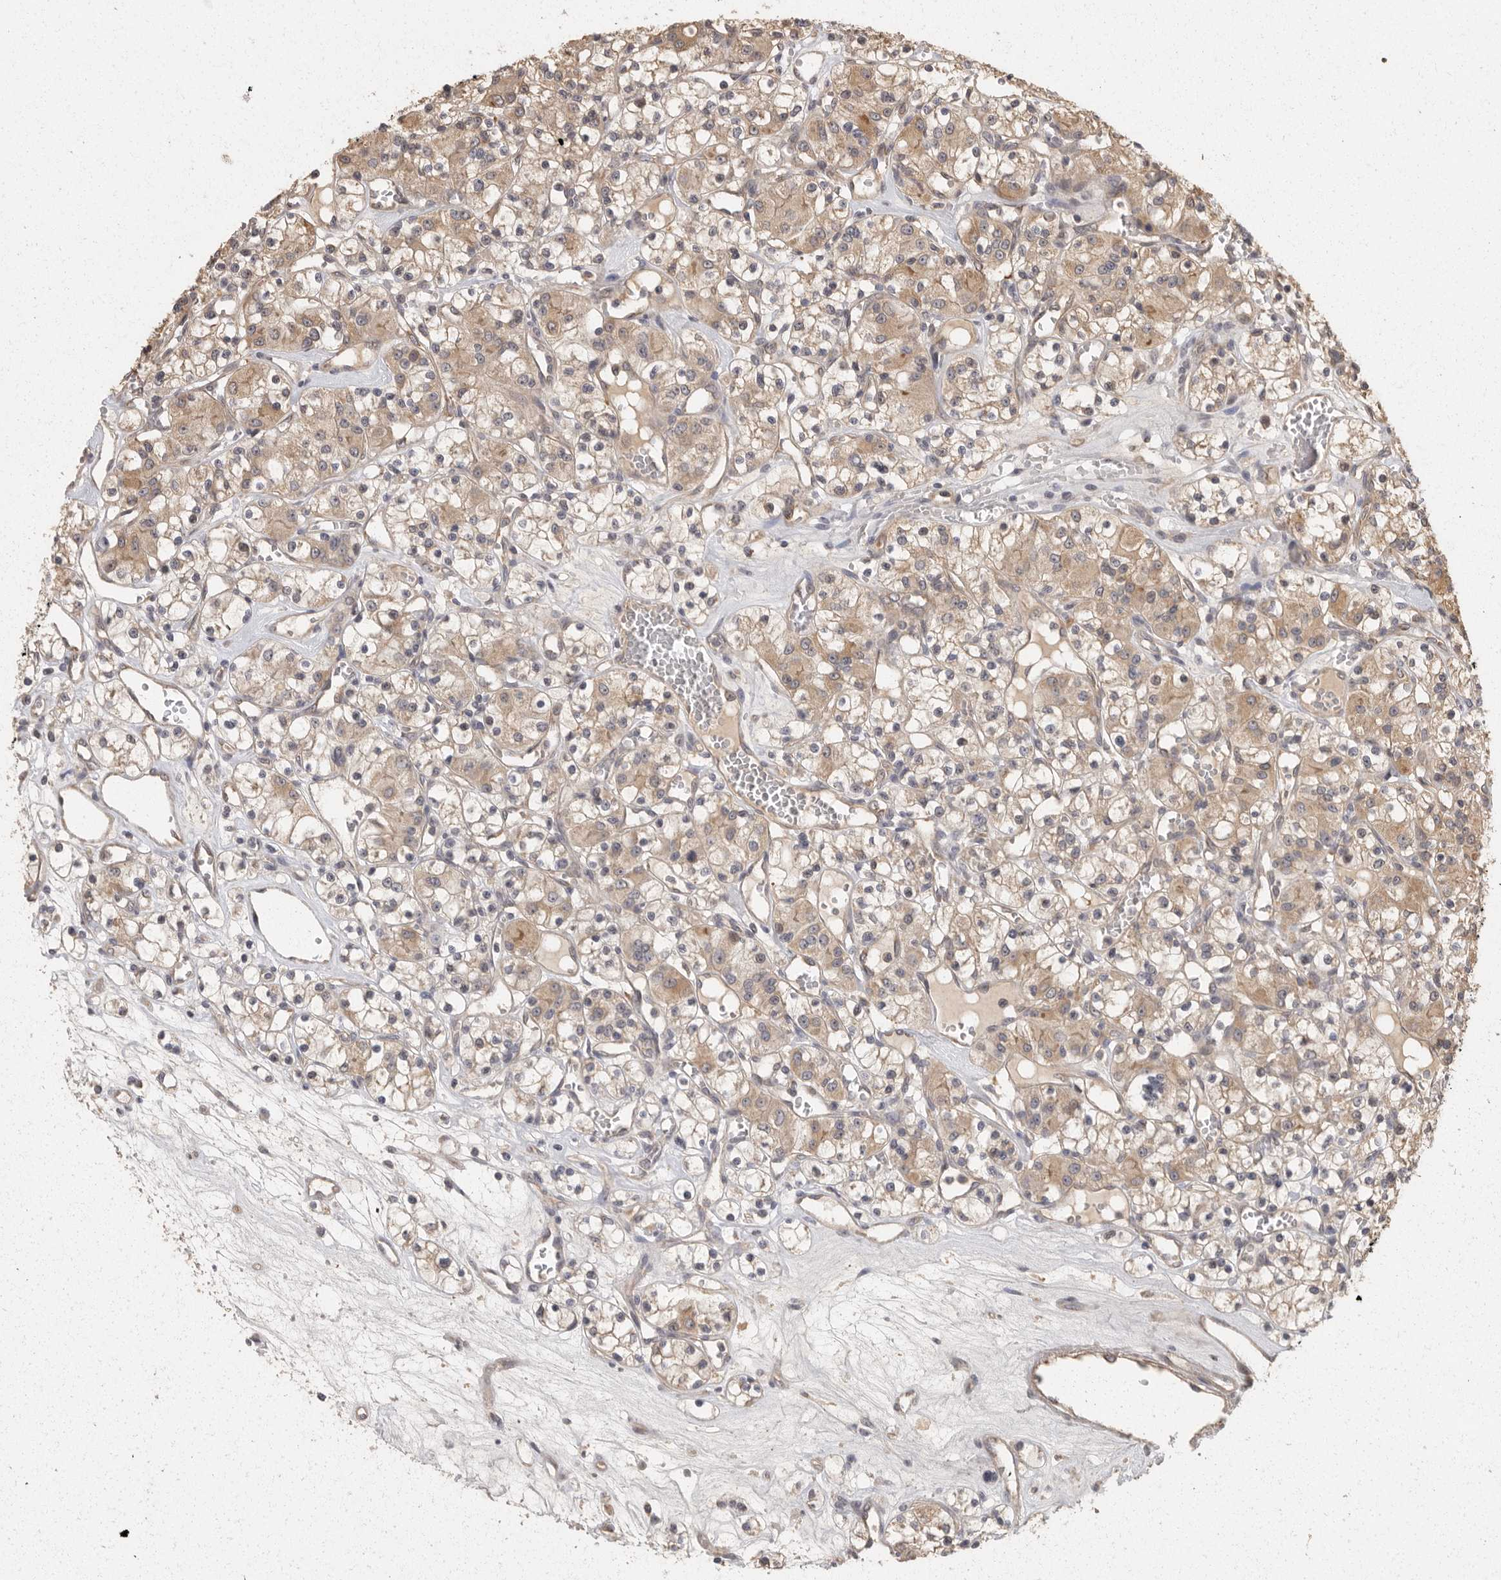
{"staining": {"intensity": "moderate", "quantity": ">75%", "location": "cytoplasmic/membranous"}, "tissue": "renal cancer", "cell_type": "Tumor cells", "image_type": "cancer", "snomed": [{"axis": "morphology", "description": "Adenocarcinoma, NOS"}, {"axis": "topography", "description": "Kidney"}], "caption": "Tumor cells reveal moderate cytoplasmic/membranous positivity in about >75% of cells in renal adenocarcinoma.", "gene": "BAIAP2", "patient": {"sex": "female", "age": 59}}